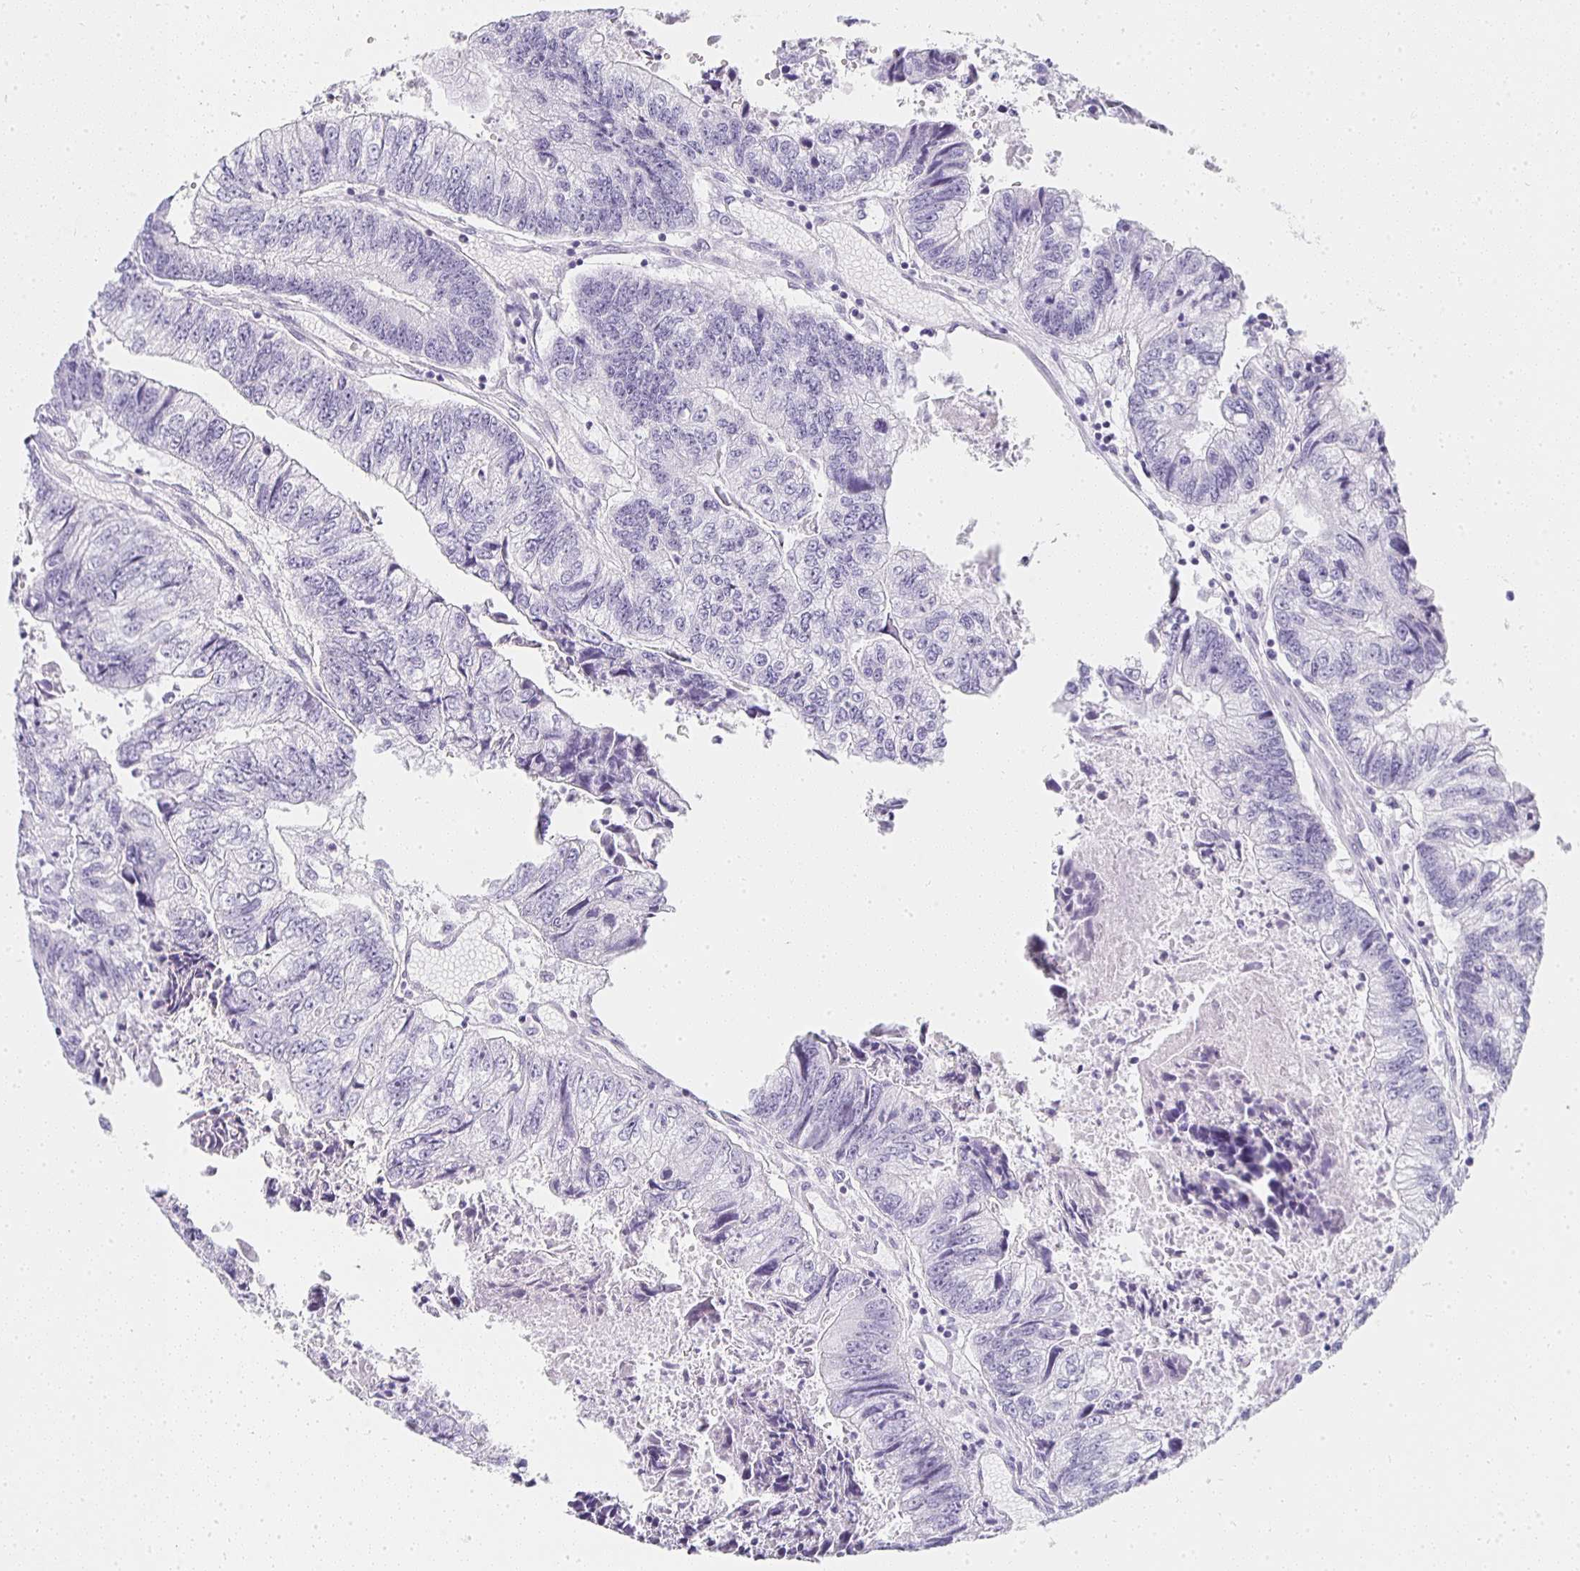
{"staining": {"intensity": "negative", "quantity": "none", "location": "none"}, "tissue": "colorectal cancer", "cell_type": "Tumor cells", "image_type": "cancer", "snomed": [{"axis": "morphology", "description": "Adenocarcinoma, NOS"}, {"axis": "topography", "description": "Colon"}], "caption": "This is a histopathology image of IHC staining of colorectal adenocarcinoma, which shows no positivity in tumor cells. Brightfield microscopy of immunohistochemistry stained with DAB (3,3'-diaminobenzidine) (brown) and hematoxylin (blue), captured at high magnification.", "gene": "TPSD1", "patient": {"sex": "male", "age": 86}}